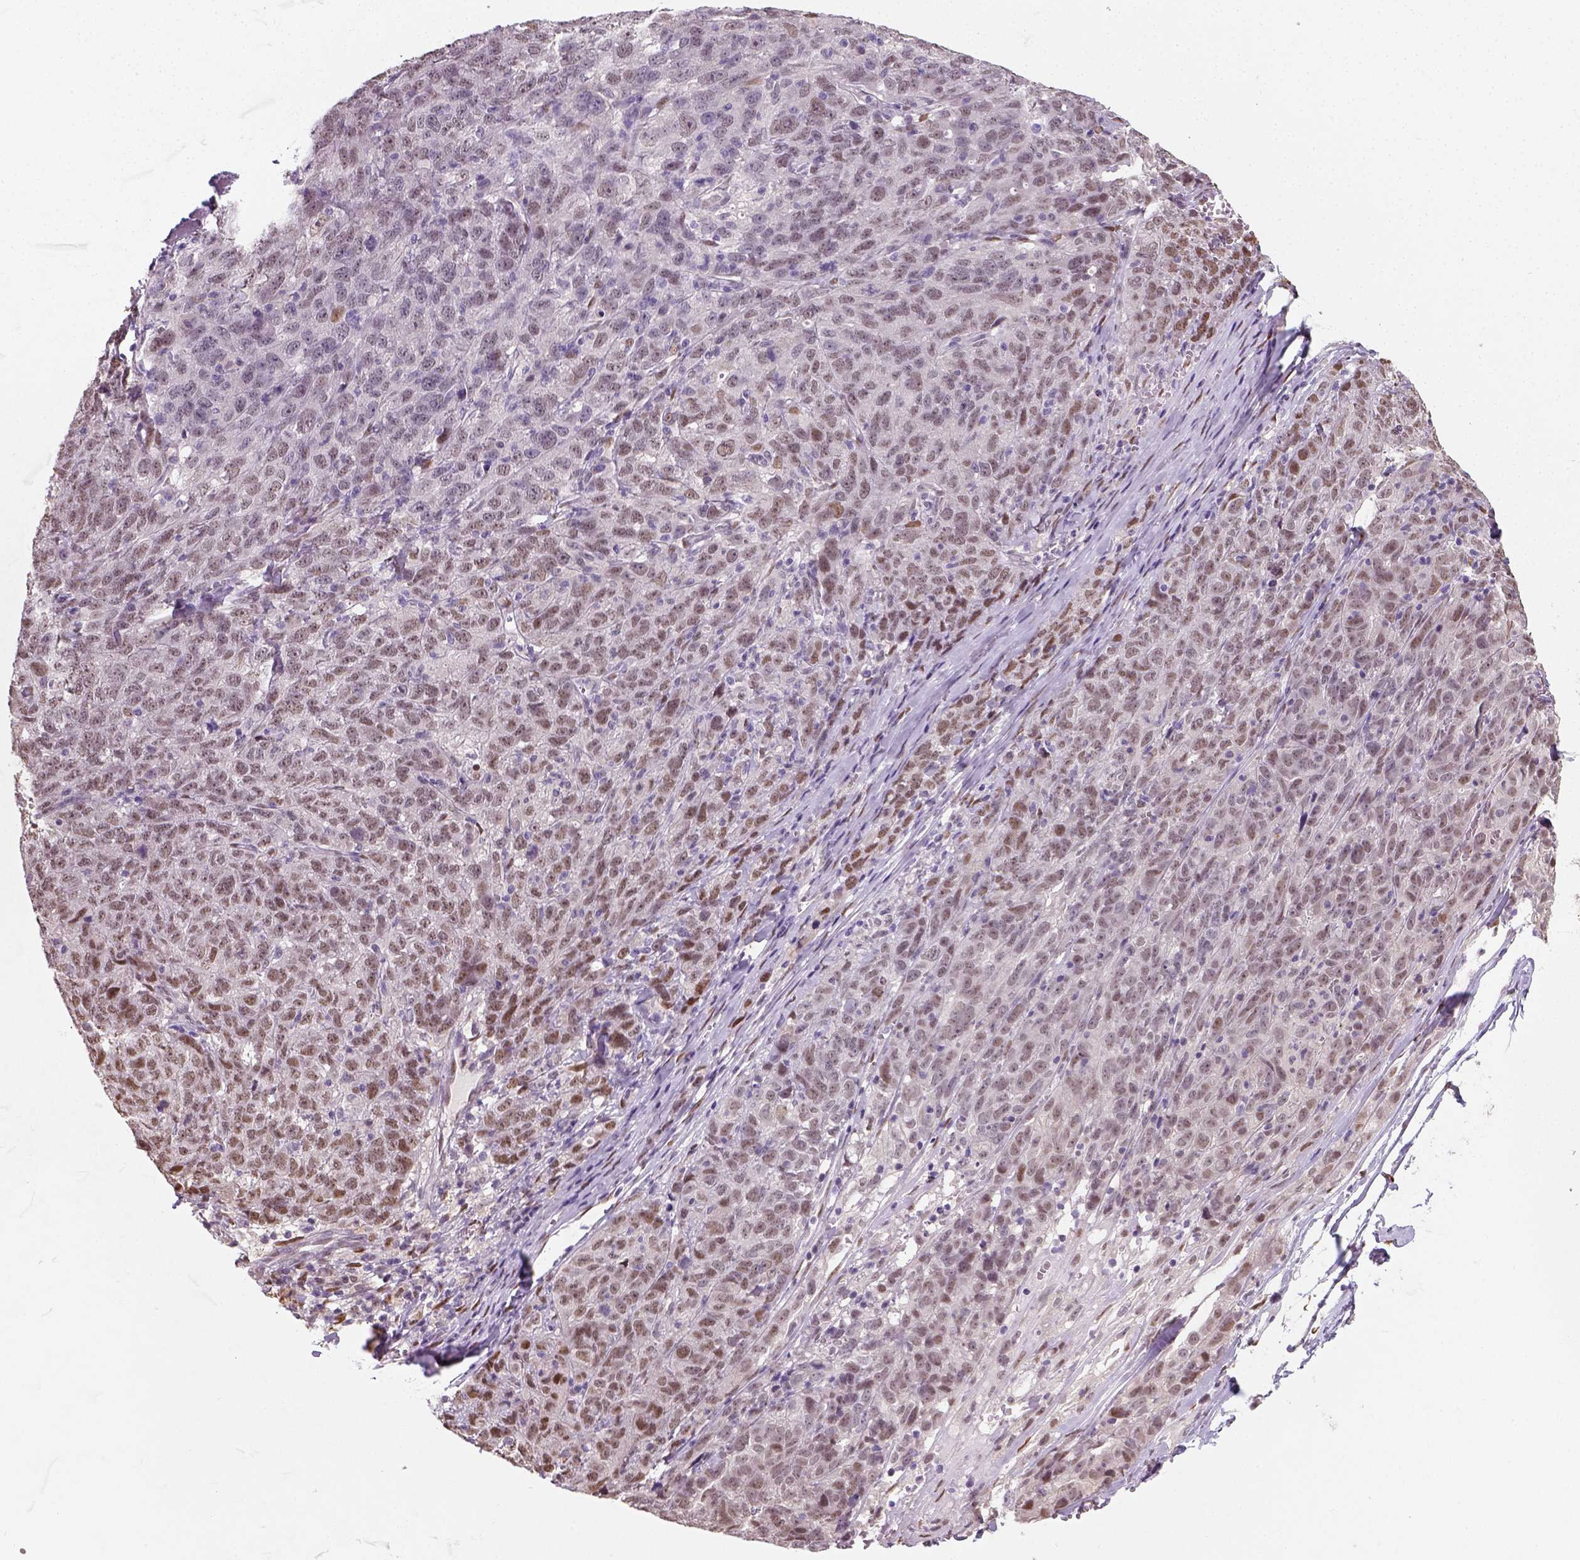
{"staining": {"intensity": "moderate", "quantity": ">75%", "location": "nuclear"}, "tissue": "ovarian cancer", "cell_type": "Tumor cells", "image_type": "cancer", "snomed": [{"axis": "morphology", "description": "Cystadenocarcinoma, serous, NOS"}, {"axis": "topography", "description": "Ovary"}], "caption": "Ovarian cancer (serous cystadenocarcinoma) tissue displays moderate nuclear positivity in approximately >75% of tumor cells", "gene": "C1orf112", "patient": {"sex": "female", "age": 71}}